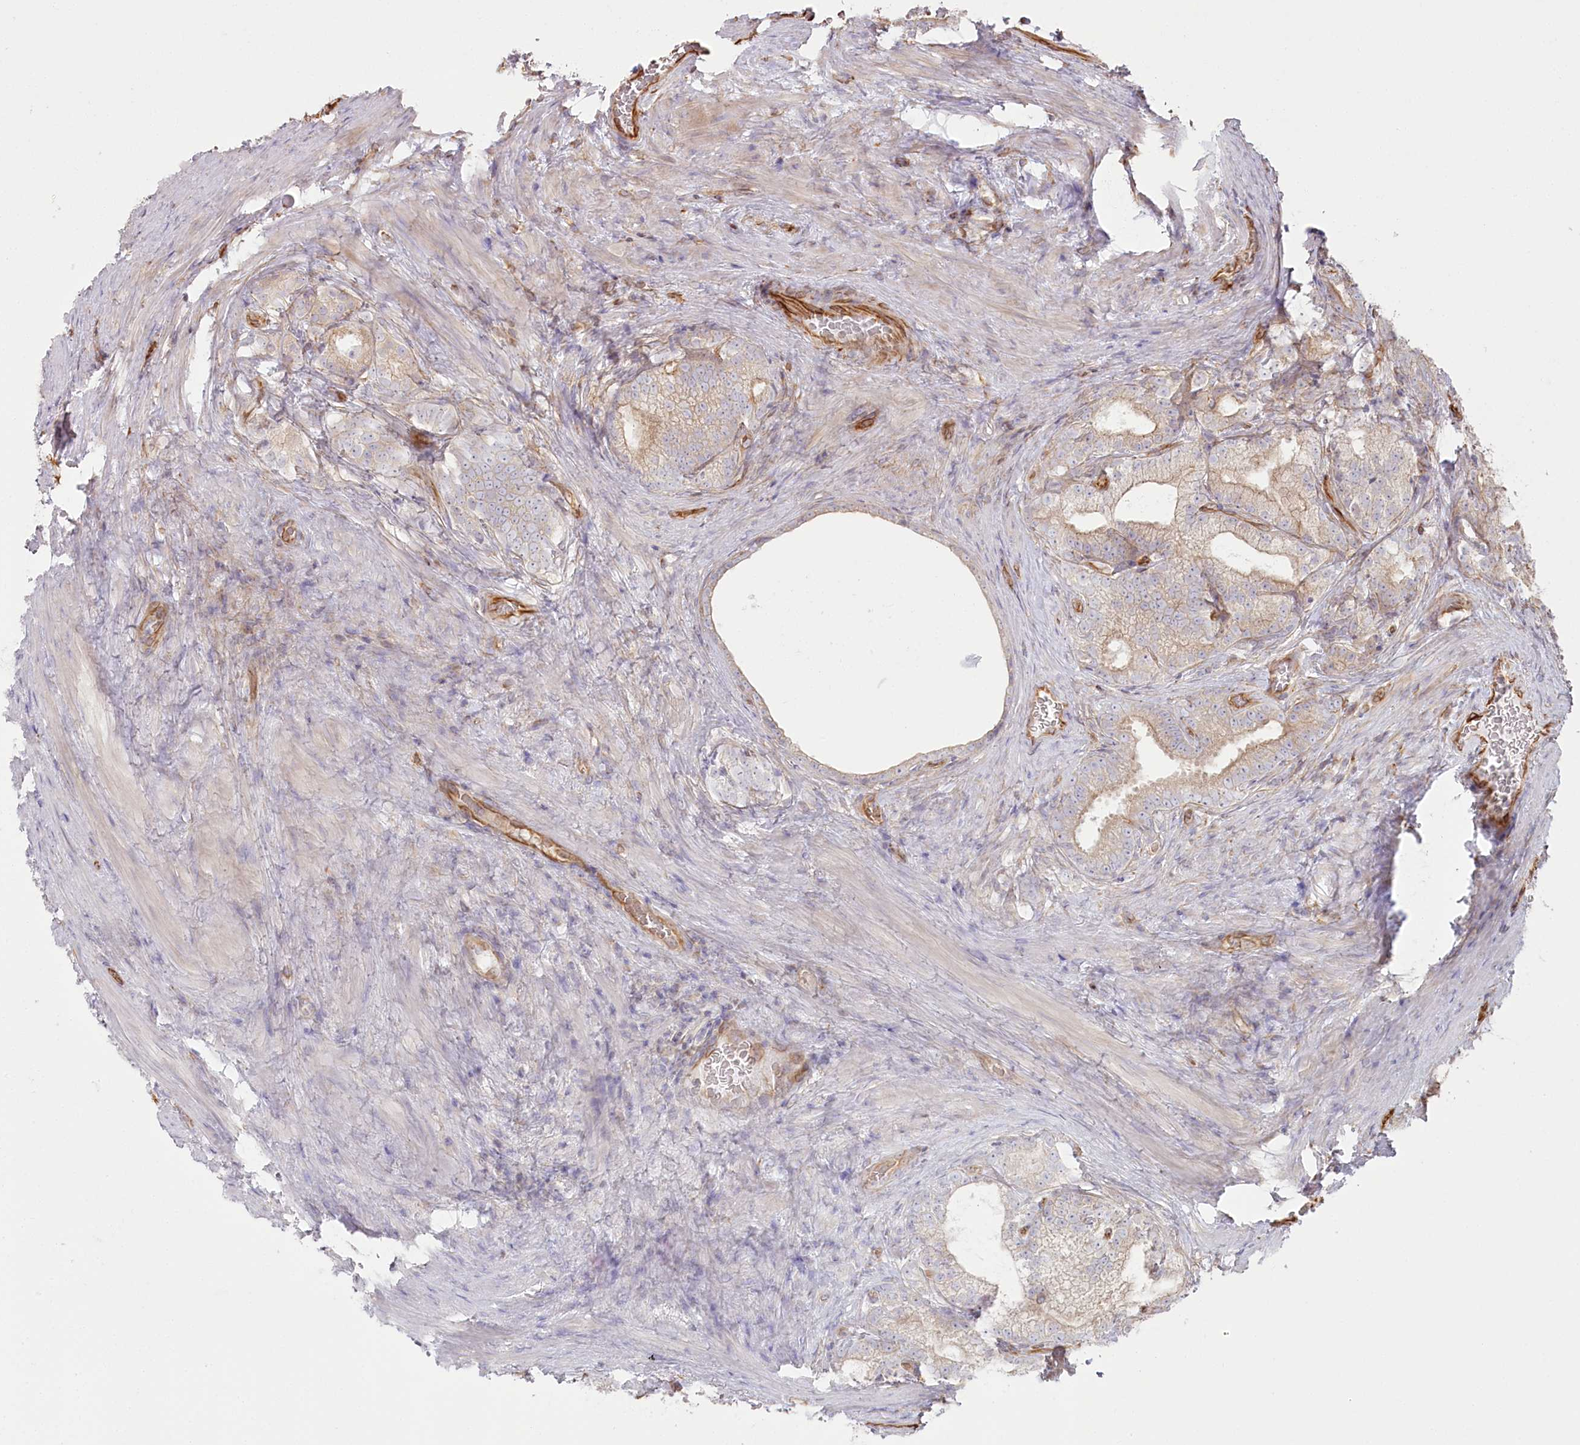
{"staining": {"intensity": "negative", "quantity": "none", "location": "none"}, "tissue": "prostate cancer", "cell_type": "Tumor cells", "image_type": "cancer", "snomed": [{"axis": "morphology", "description": "Adenocarcinoma, Low grade"}, {"axis": "topography", "description": "Prostate"}], "caption": "IHC image of prostate cancer stained for a protein (brown), which displays no expression in tumor cells.", "gene": "TTC1", "patient": {"sex": "male", "age": 71}}